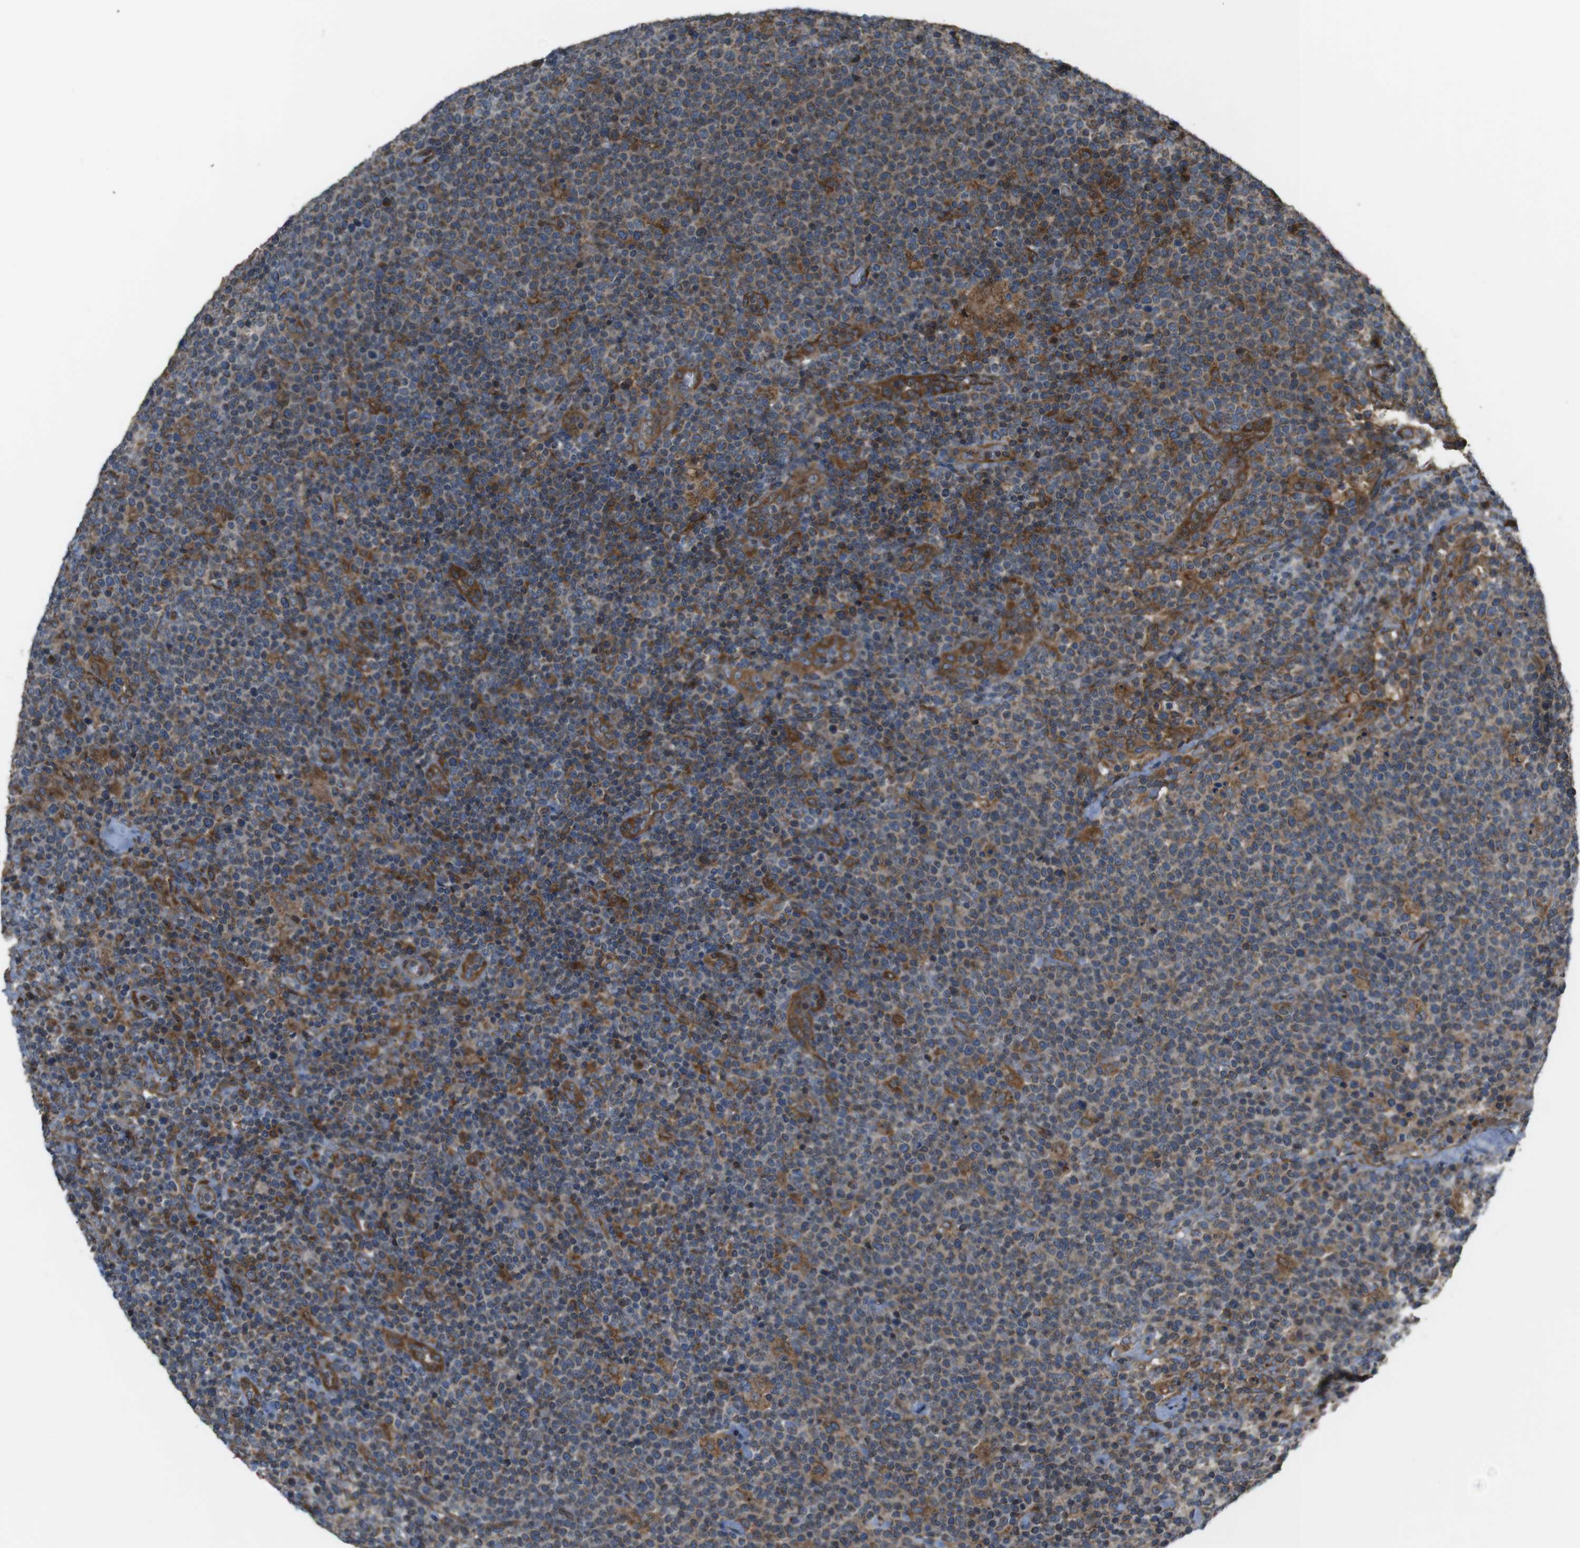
{"staining": {"intensity": "moderate", "quantity": "25%-75%", "location": "cytoplasmic/membranous"}, "tissue": "lymphoma", "cell_type": "Tumor cells", "image_type": "cancer", "snomed": [{"axis": "morphology", "description": "Malignant lymphoma, non-Hodgkin's type, High grade"}, {"axis": "topography", "description": "Lymph node"}], "caption": "Immunohistochemistry micrograph of neoplastic tissue: human malignant lymphoma, non-Hodgkin's type (high-grade) stained using IHC reveals medium levels of moderate protein expression localized specifically in the cytoplasmic/membranous of tumor cells, appearing as a cytoplasmic/membranous brown color.", "gene": "GIMAP8", "patient": {"sex": "male", "age": 61}}